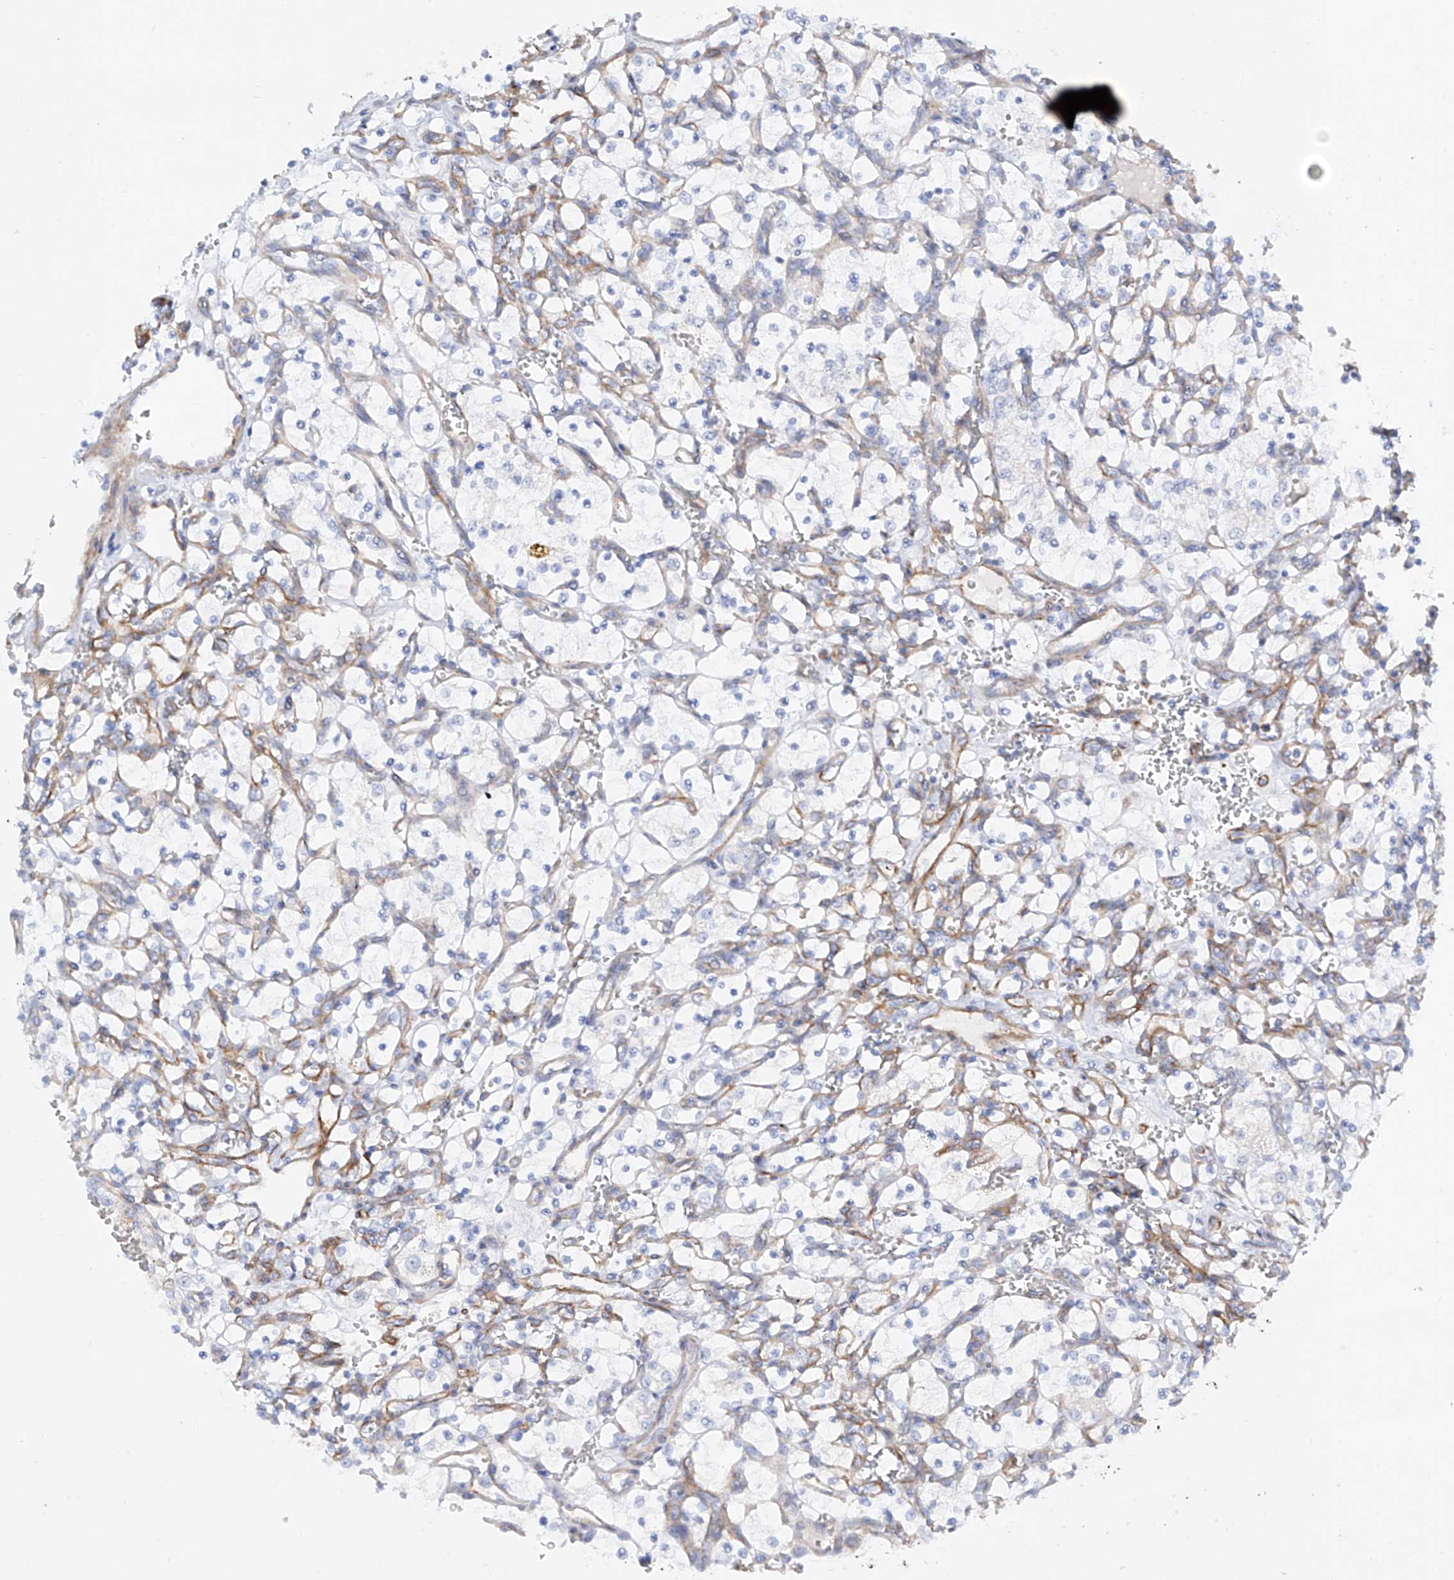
{"staining": {"intensity": "negative", "quantity": "none", "location": "none"}, "tissue": "renal cancer", "cell_type": "Tumor cells", "image_type": "cancer", "snomed": [{"axis": "morphology", "description": "Adenocarcinoma, NOS"}, {"axis": "topography", "description": "Kidney"}], "caption": "The immunohistochemistry micrograph has no significant positivity in tumor cells of renal cancer tissue.", "gene": "LCA5", "patient": {"sex": "female", "age": 69}}